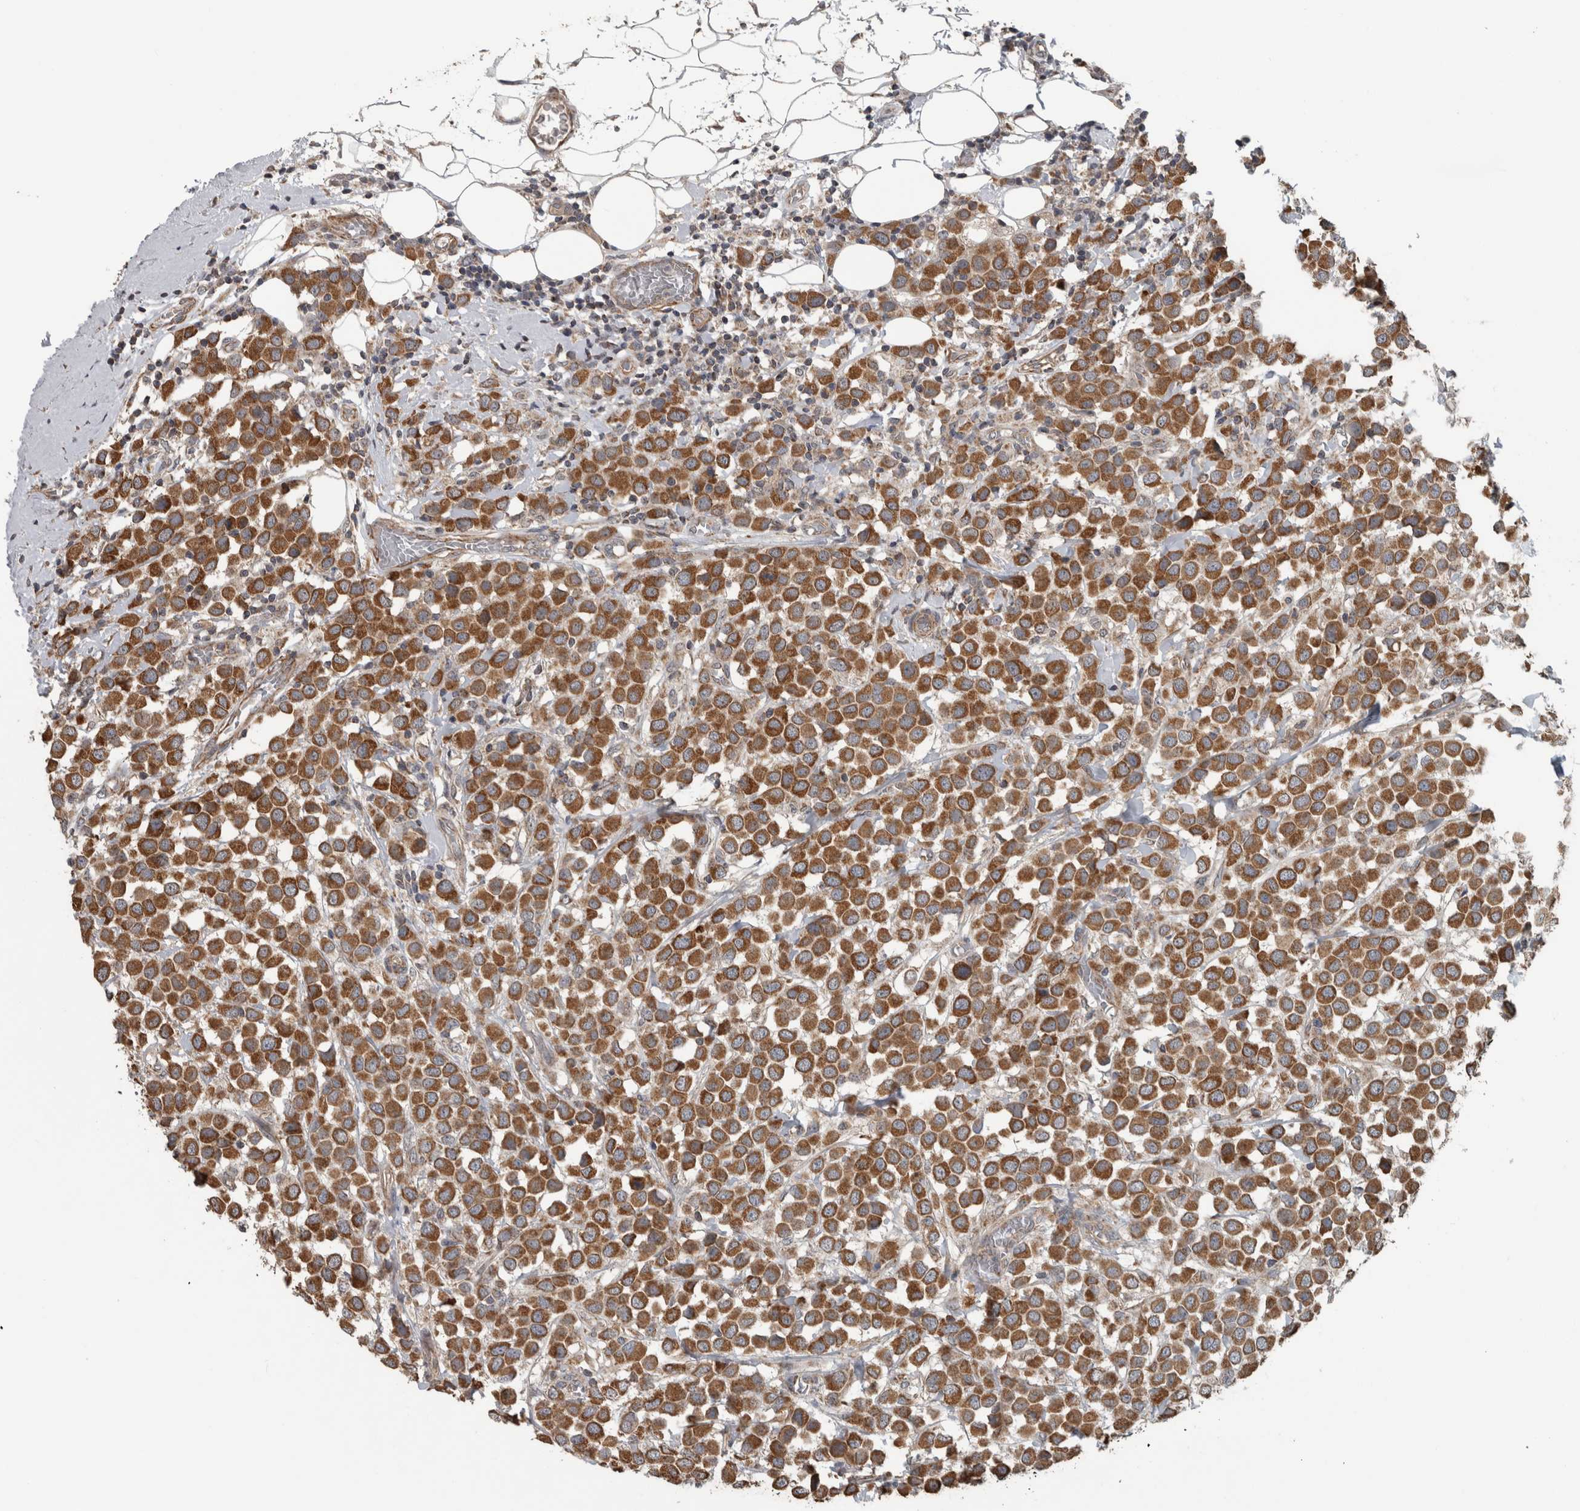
{"staining": {"intensity": "strong", "quantity": ">75%", "location": "cytoplasmic/membranous"}, "tissue": "breast cancer", "cell_type": "Tumor cells", "image_type": "cancer", "snomed": [{"axis": "morphology", "description": "Duct carcinoma"}, {"axis": "topography", "description": "Breast"}], "caption": "A brown stain shows strong cytoplasmic/membranous expression of a protein in human breast cancer (intraductal carcinoma) tumor cells.", "gene": "ARMC1", "patient": {"sex": "female", "age": 61}}